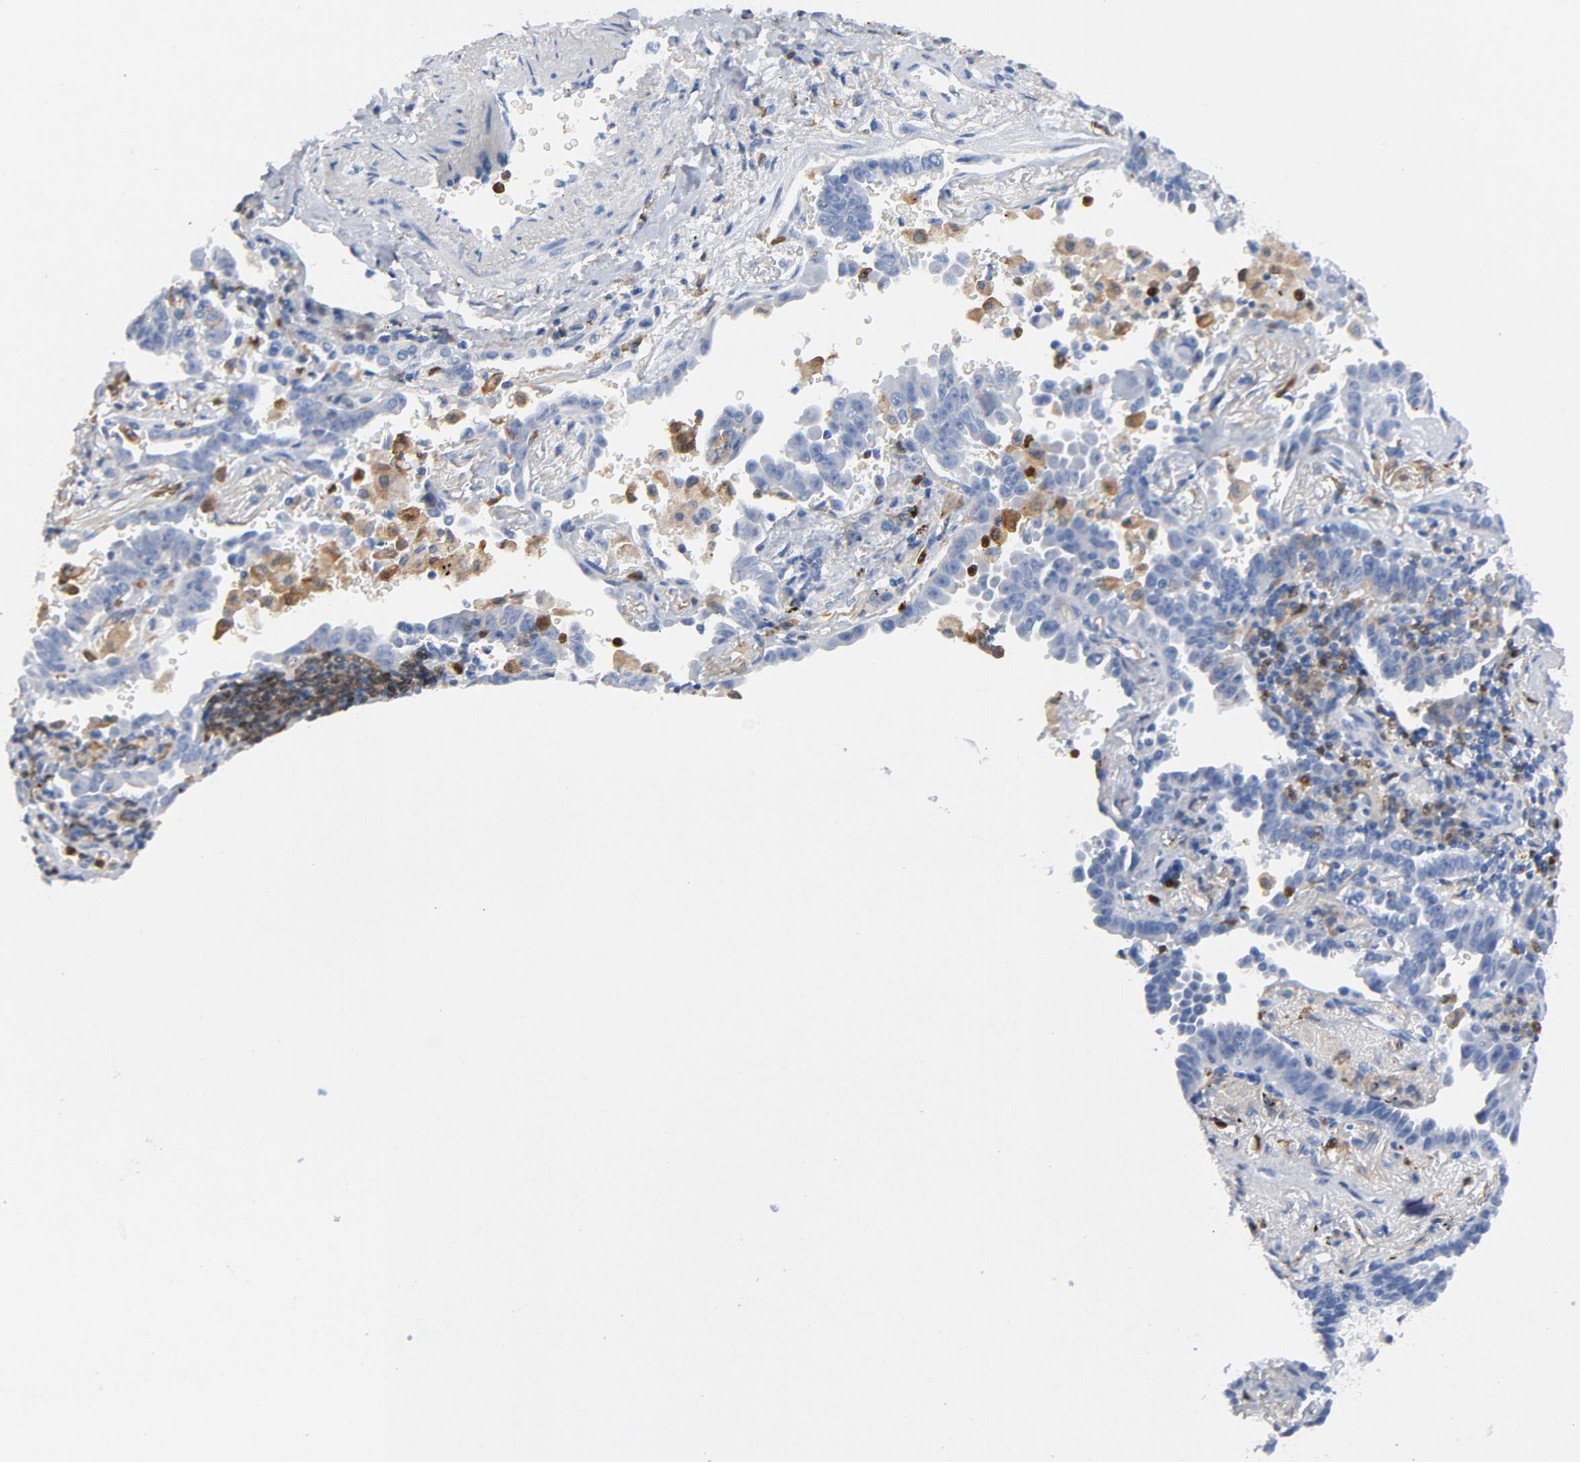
{"staining": {"intensity": "negative", "quantity": "none", "location": "none"}, "tissue": "lung cancer", "cell_type": "Tumor cells", "image_type": "cancer", "snomed": [{"axis": "morphology", "description": "Adenocarcinoma, NOS"}, {"axis": "topography", "description": "Lung"}], "caption": "Tumor cells are negative for protein expression in human adenocarcinoma (lung). (DAB IHC, high magnification).", "gene": "NCF1", "patient": {"sex": "female", "age": 64}}